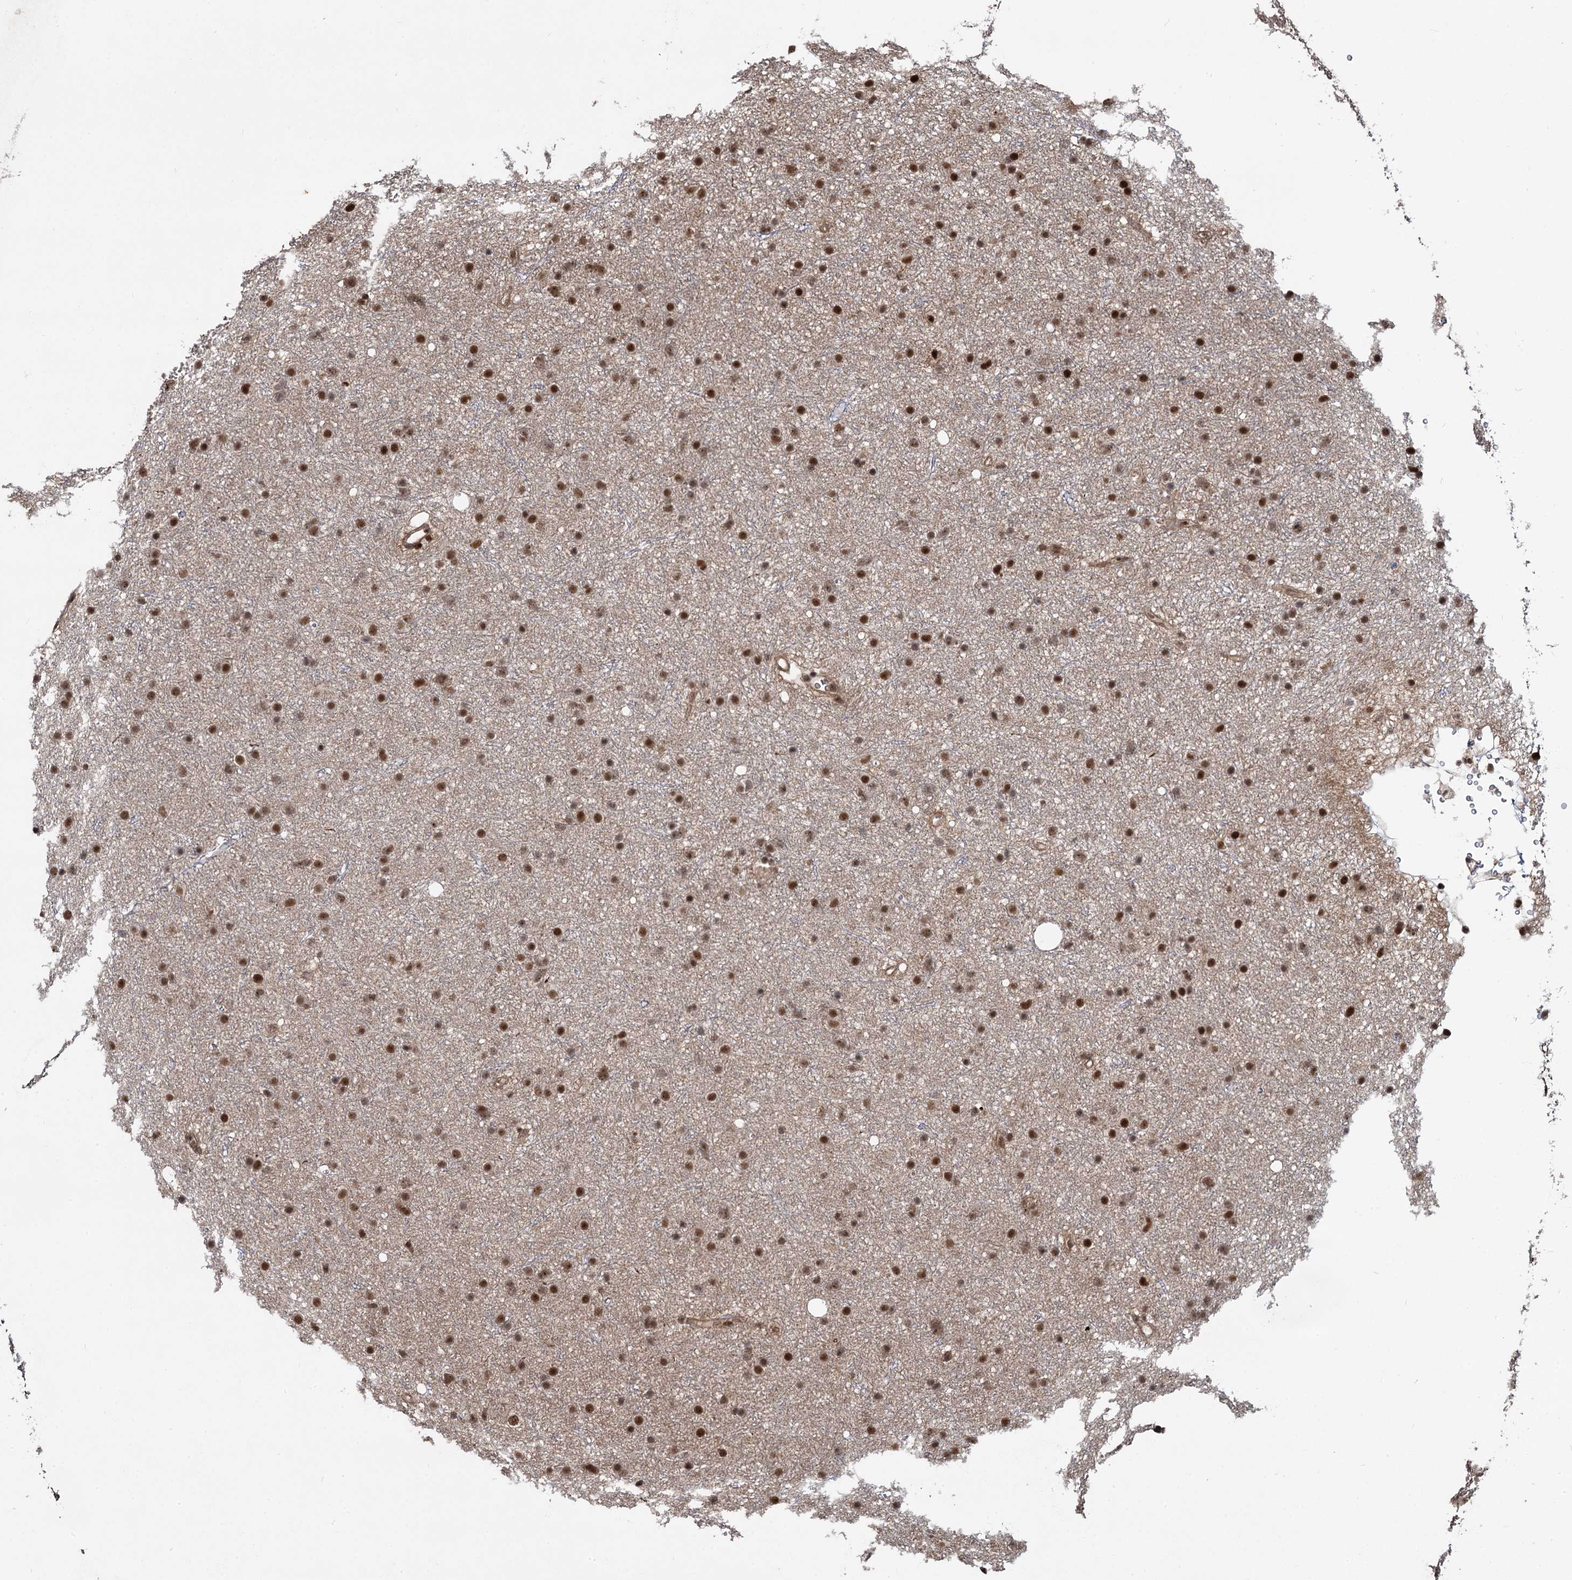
{"staining": {"intensity": "moderate", "quantity": ">75%", "location": "nuclear"}, "tissue": "glioma", "cell_type": "Tumor cells", "image_type": "cancer", "snomed": [{"axis": "morphology", "description": "Glioma, malignant, Low grade"}, {"axis": "topography", "description": "Cerebral cortex"}], "caption": "Moderate nuclear positivity is appreciated in approximately >75% of tumor cells in malignant low-grade glioma.", "gene": "ANKRD49", "patient": {"sex": "female", "age": 39}}